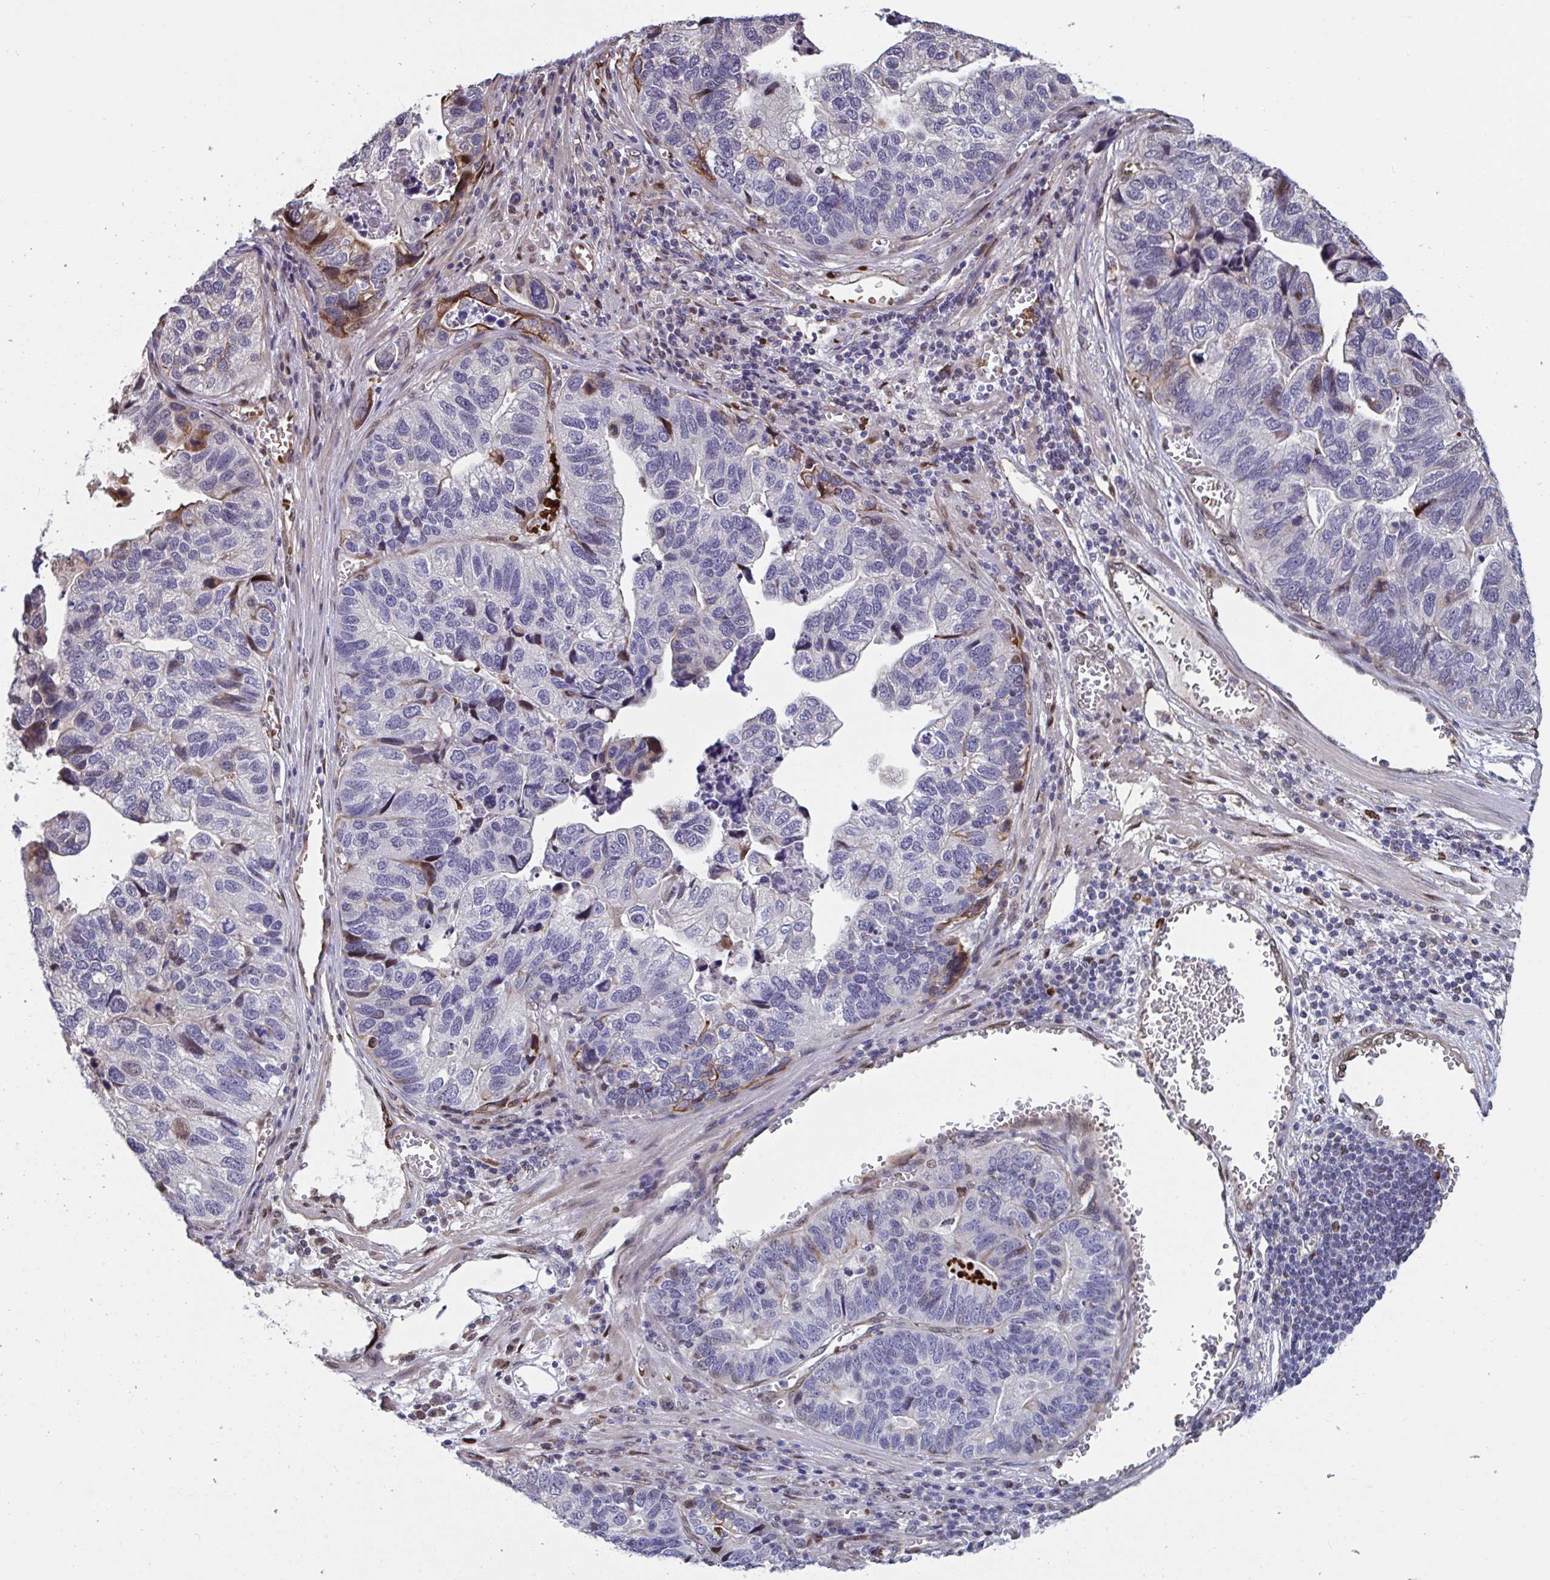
{"staining": {"intensity": "moderate", "quantity": "<25%", "location": "cytoplasmic/membranous"}, "tissue": "stomach cancer", "cell_type": "Tumor cells", "image_type": "cancer", "snomed": [{"axis": "morphology", "description": "Adenocarcinoma, NOS"}, {"axis": "topography", "description": "Stomach, upper"}], "caption": "A low amount of moderate cytoplasmic/membranous positivity is appreciated in about <25% of tumor cells in stomach cancer tissue.", "gene": "PELI2", "patient": {"sex": "female", "age": 67}}